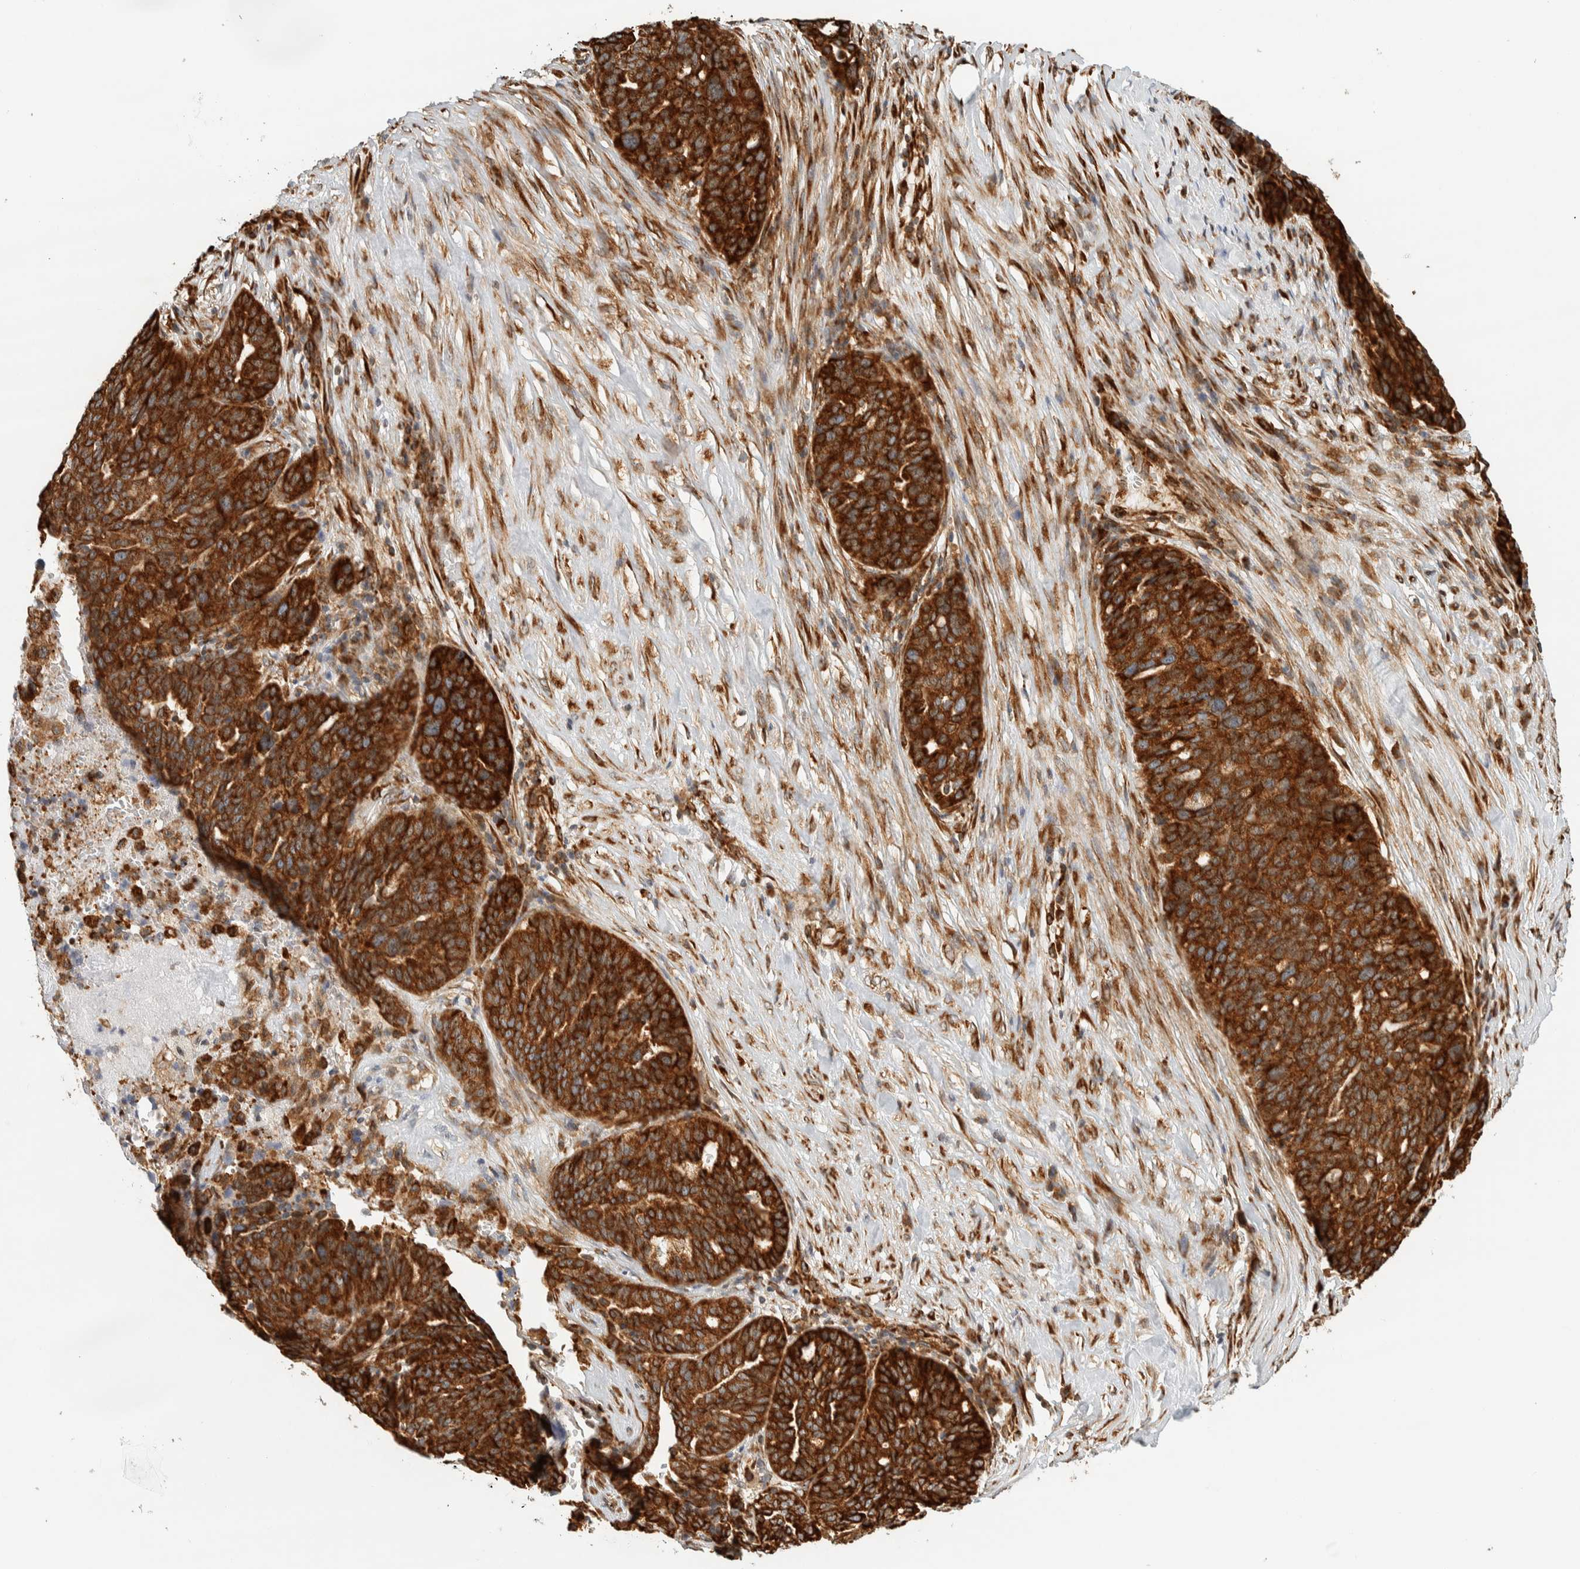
{"staining": {"intensity": "strong", "quantity": ">75%", "location": "cytoplasmic/membranous"}, "tissue": "ovarian cancer", "cell_type": "Tumor cells", "image_type": "cancer", "snomed": [{"axis": "morphology", "description": "Cystadenocarcinoma, serous, NOS"}, {"axis": "topography", "description": "Ovary"}], "caption": "Protein expression by IHC displays strong cytoplasmic/membranous expression in approximately >75% of tumor cells in ovarian cancer. Using DAB (brown) and hematoxylin (blue) stains, captured at high magnification using brightfield microscopy.", "gene": "LLGL2", "patient": {"sex": "female", "age": 59}}